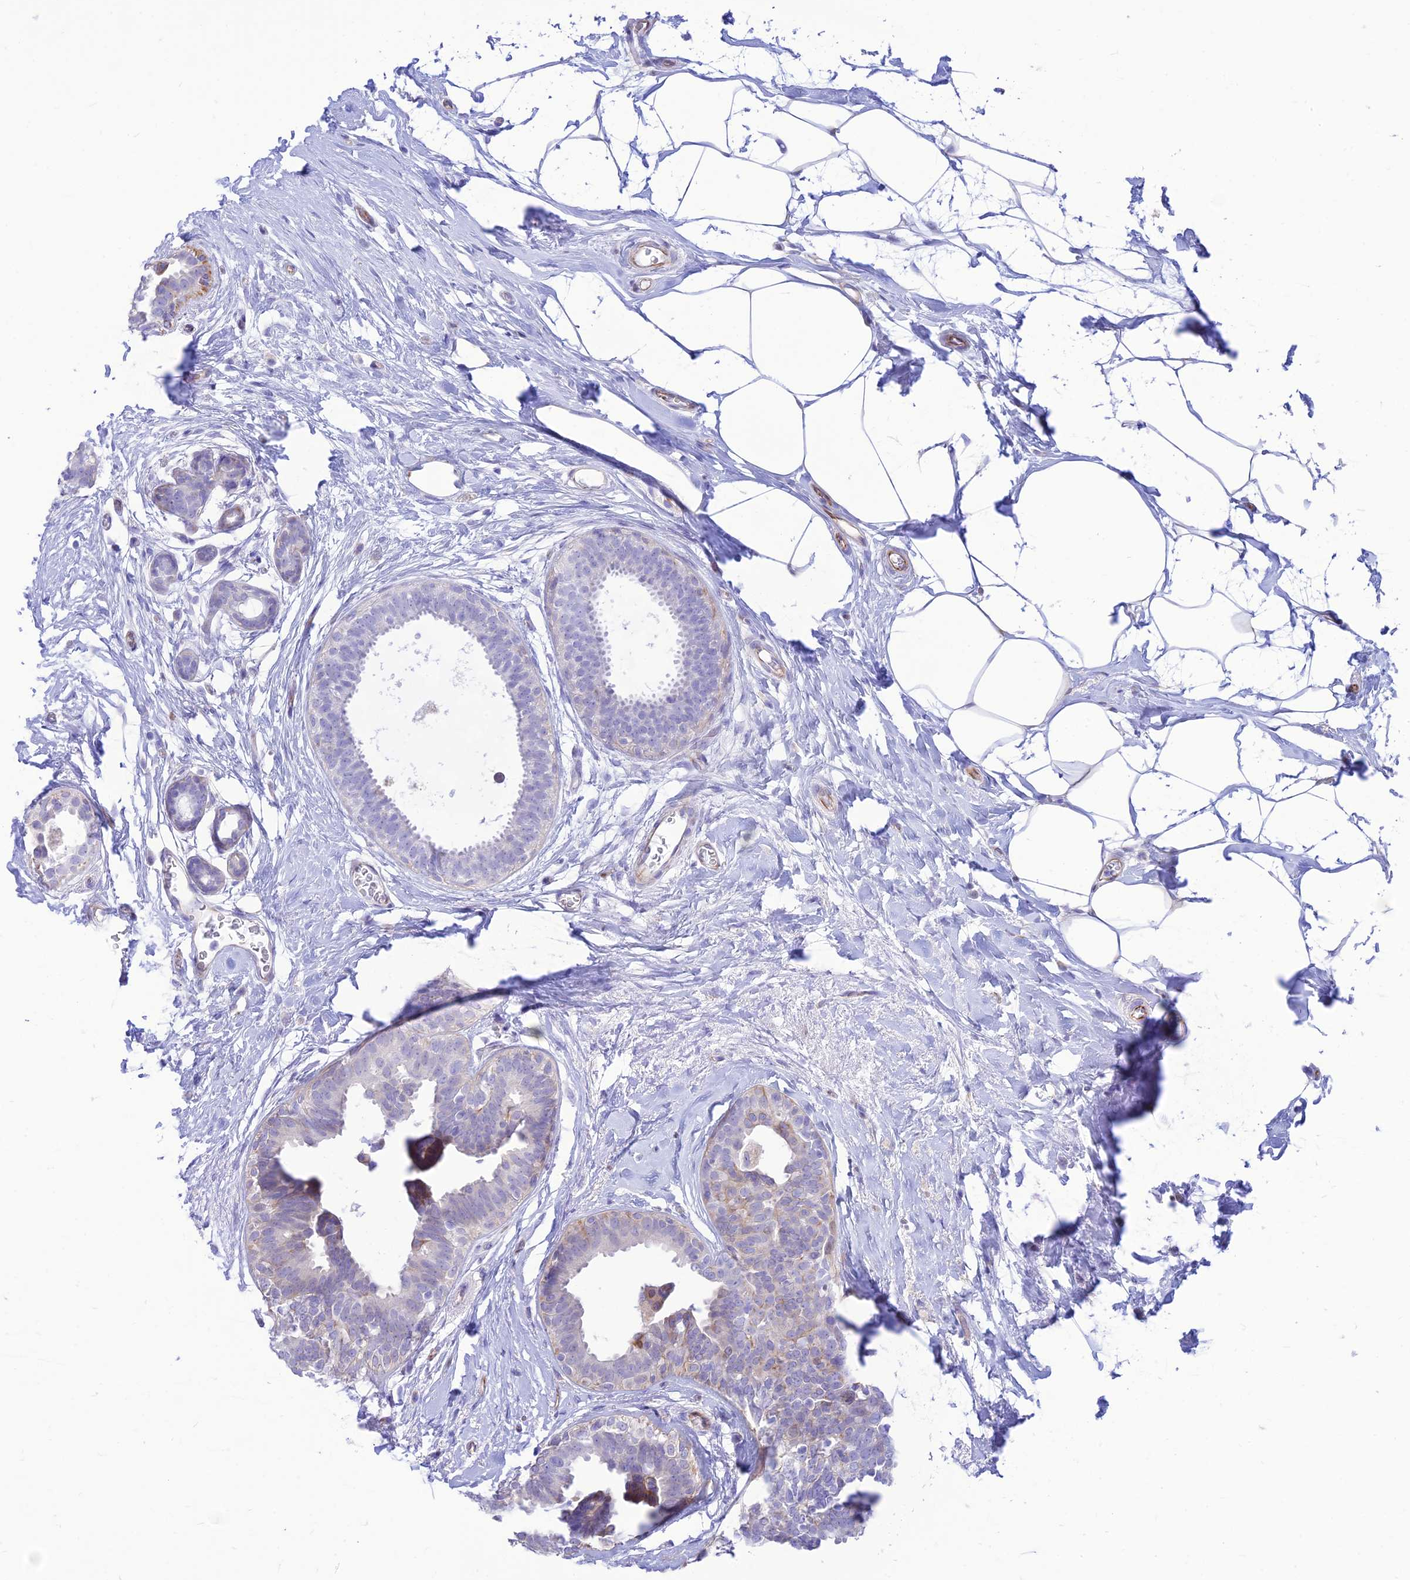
{"staining": {"intensity": "negative", "quantity": "none", "location": "none"}, "tissue": "breast cancer", "cell_type": "Tumor cells", "image_type": "cancer", "snomed": [{"axis": "morphology", "description": "Lobular carcinoma"}, {"axis": "topography", "description": "Breast"}], "caption": "IHC histopathology image of neoplastic tissue: human breast cancer stained with DAB exhibits no significant protein positivity in tumor cells.", "gene": "FAM186B", "patient": {"sex": "female", "age": 58}}